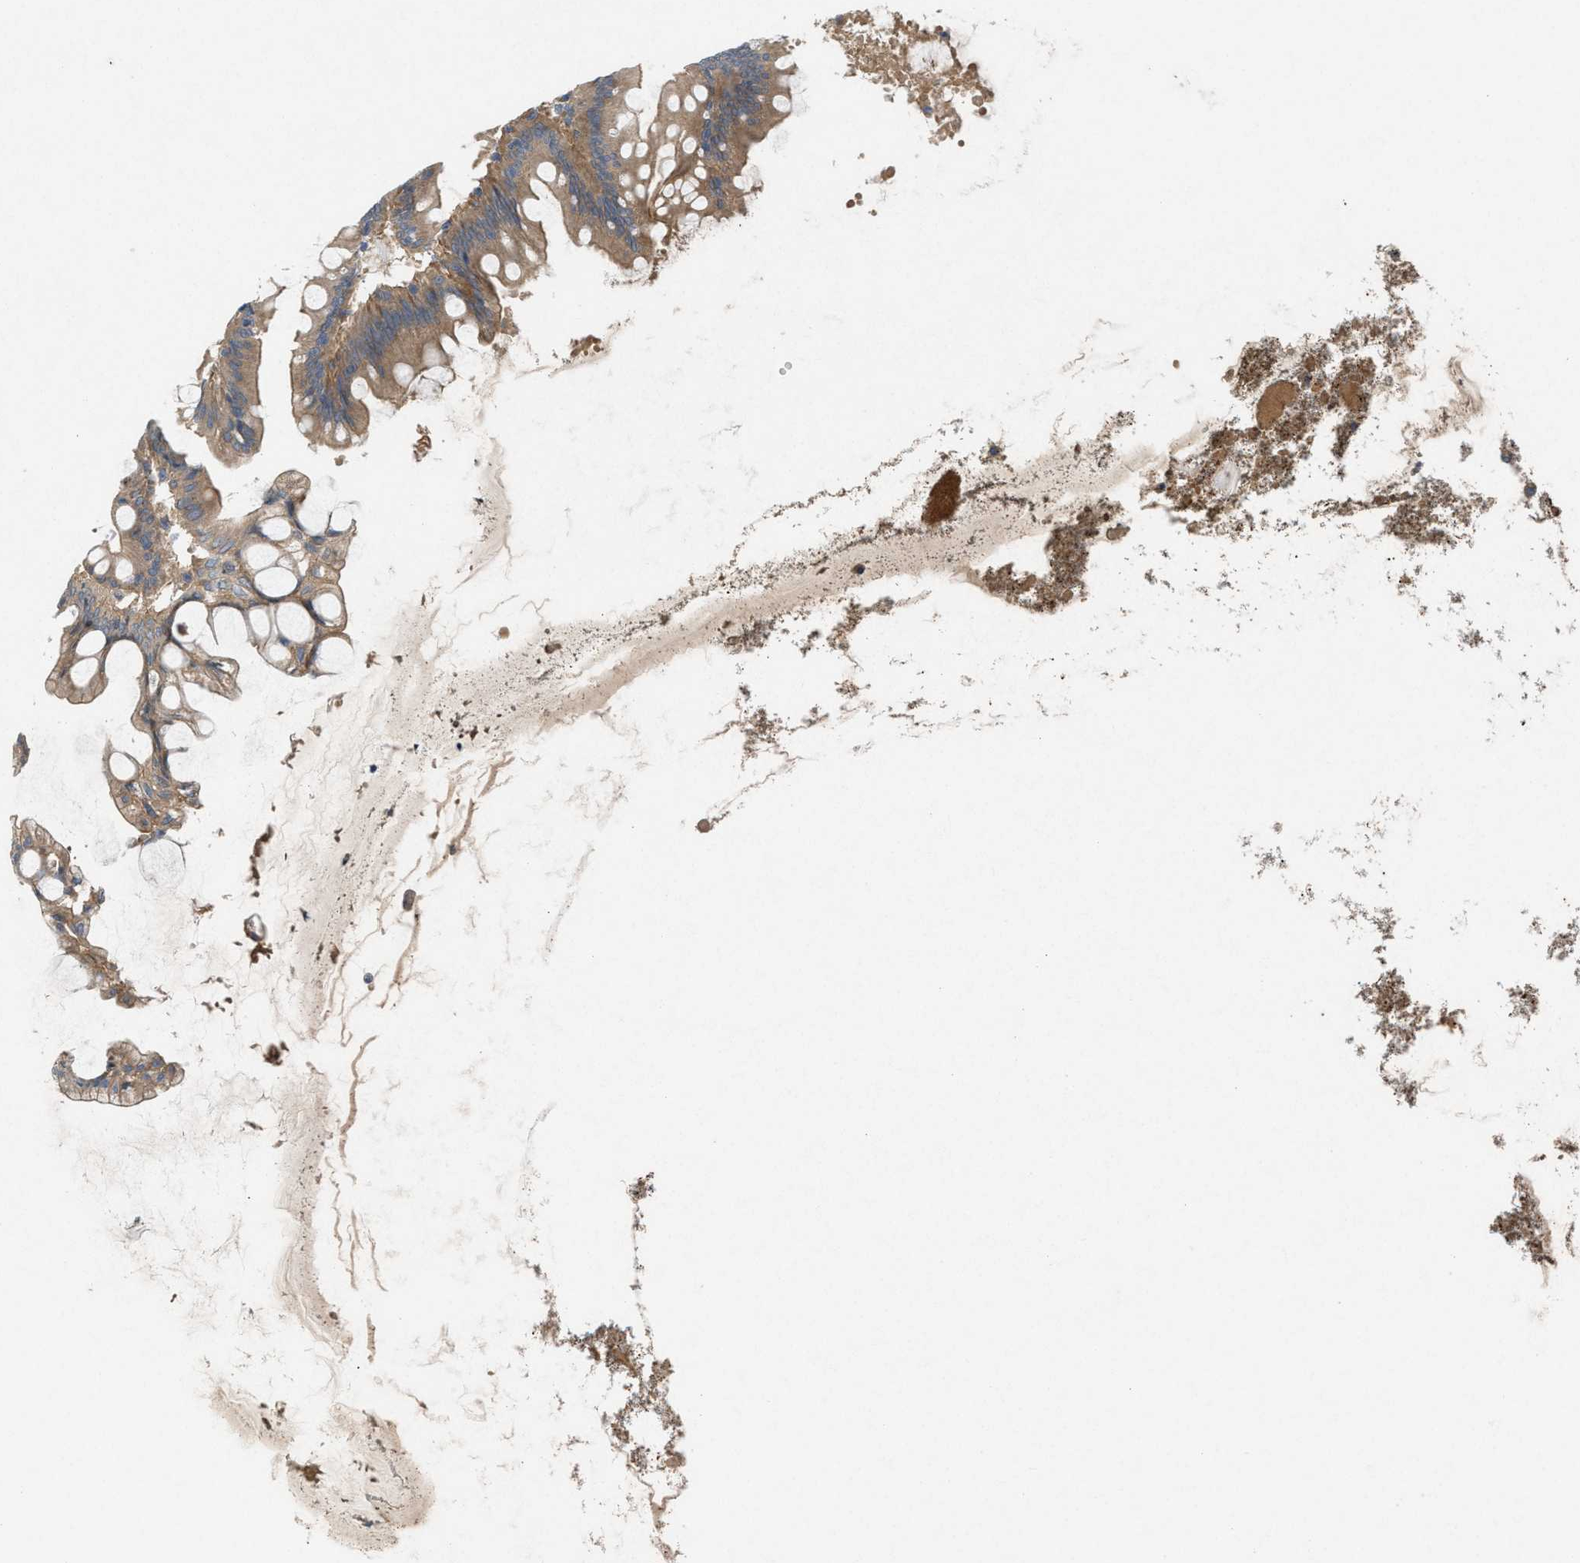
{"staining": {"intensity": "moderate", "quantity": ">75%", "location": "cytoplasmic/membranous"}, "tissue": "appendix", "cell_type": "Glandular cells", "image_type": "normal", "snomed": [{"axis": "morphology", "description": "Normal tissue, NOS"}, {"axis": "topography", "description": "Appendix"}], "caption": "High-power microscopy captured an IHC photomicrograph of unremarkable appendix, revealing moderate cytoplasmic/membranous positivity in about >75% of glandular cells.", "gene": "CYB5D1", "patient": {"sex": "male", "age": 56}}